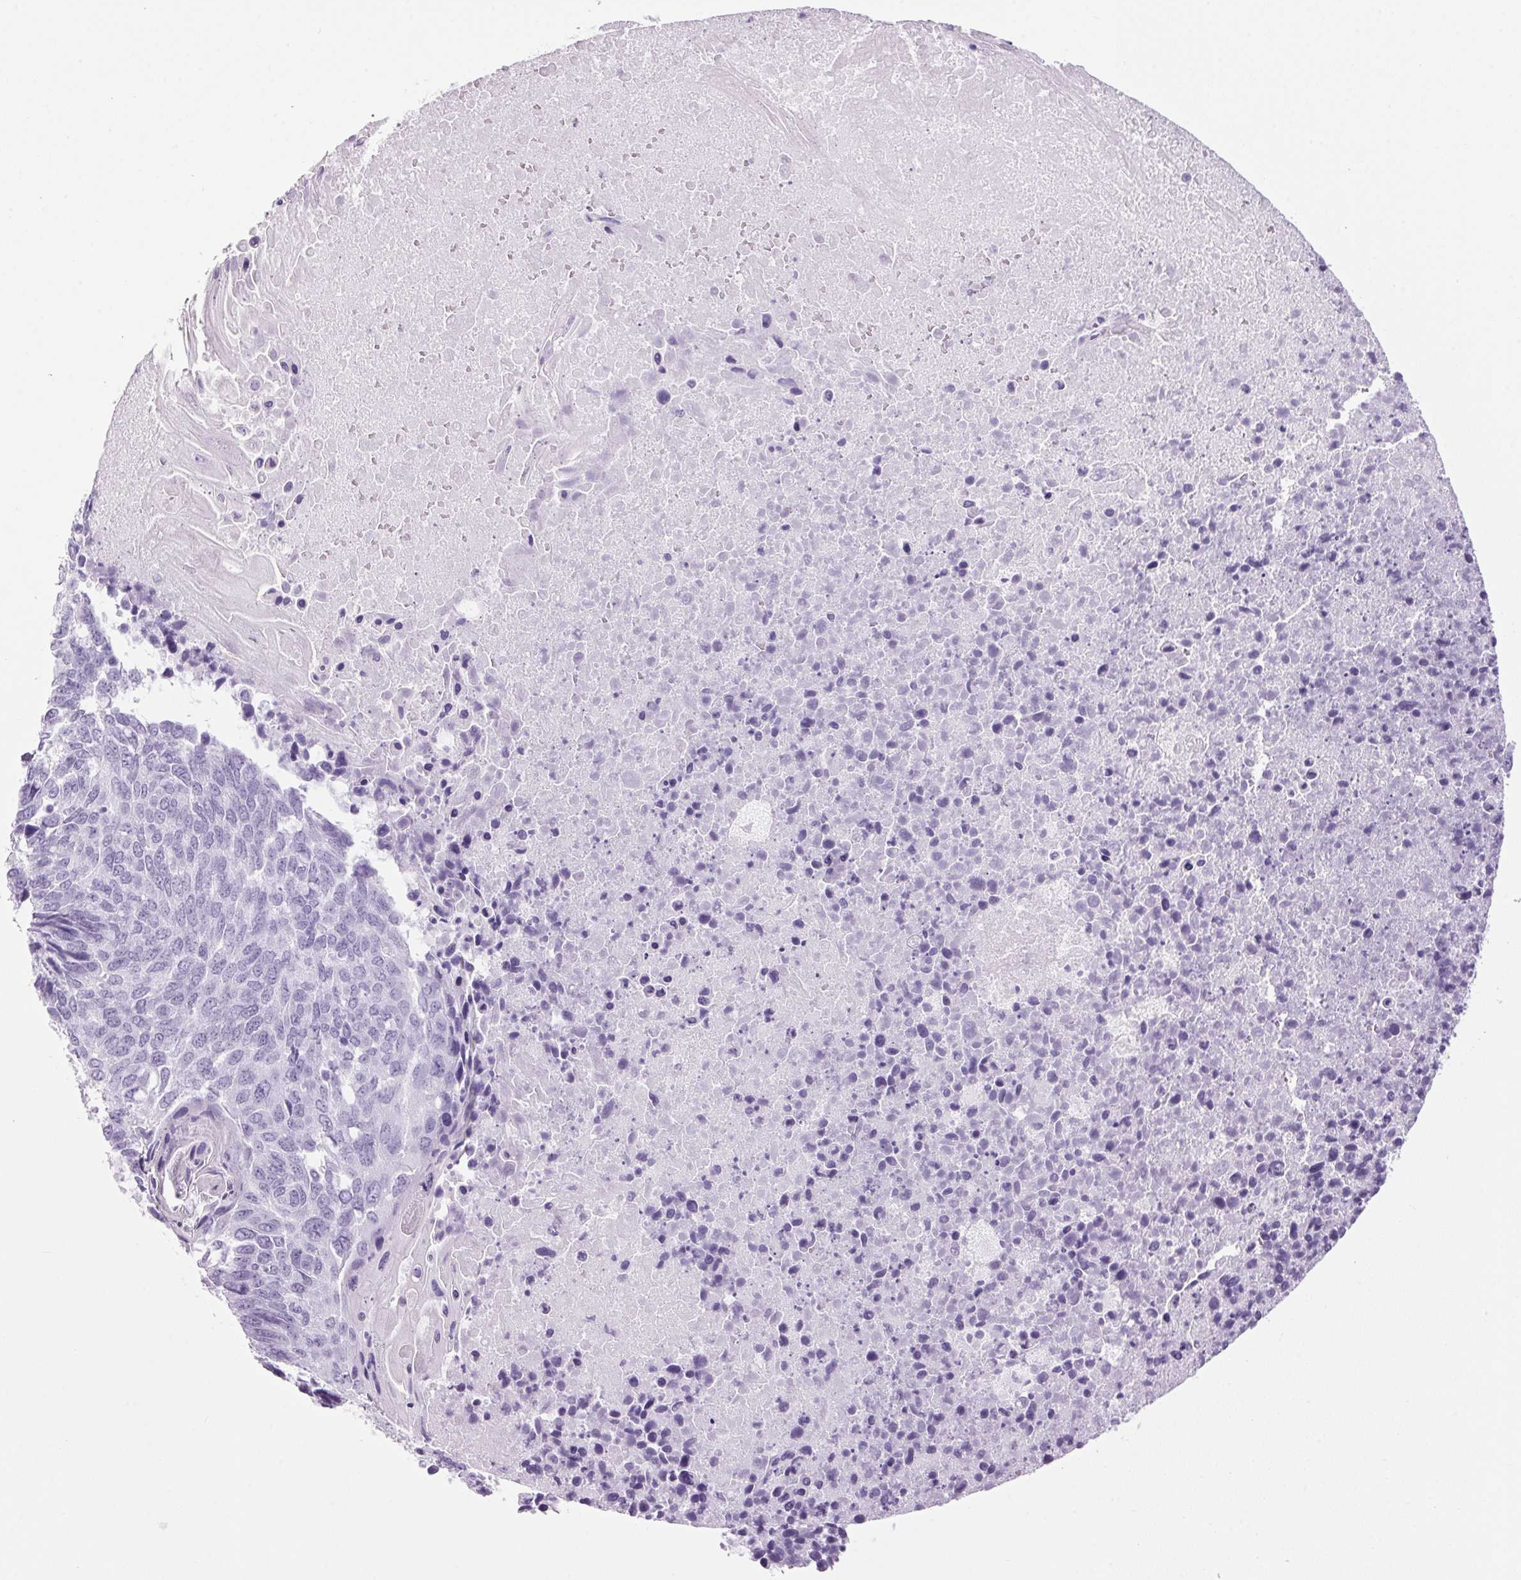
{"staining": {"intensity": "negative", "quantity": "none", "location": "none"}, "tissue": "lung cancer", "cell_type": "Tumor cells", "image_type": "cancer", "snomed": [{"axis": "morphology", "description": "Squamous cell carcinoma, NOS"}, {"axis": "topography", "description": "Lung"}], "caption": "Tumor cells are negative for protein expression in human lung cancer (squamous cell carcinoma). (Stains: DAB (3,3'-diaminobenzidine) immunohistochemistry (IHC) with hematoxylin counter stain, Microscopy: brightfield microscopy at high magnification).", "gene": "PPP1R1A", "patient": {"sex": "male", "age": 73}}